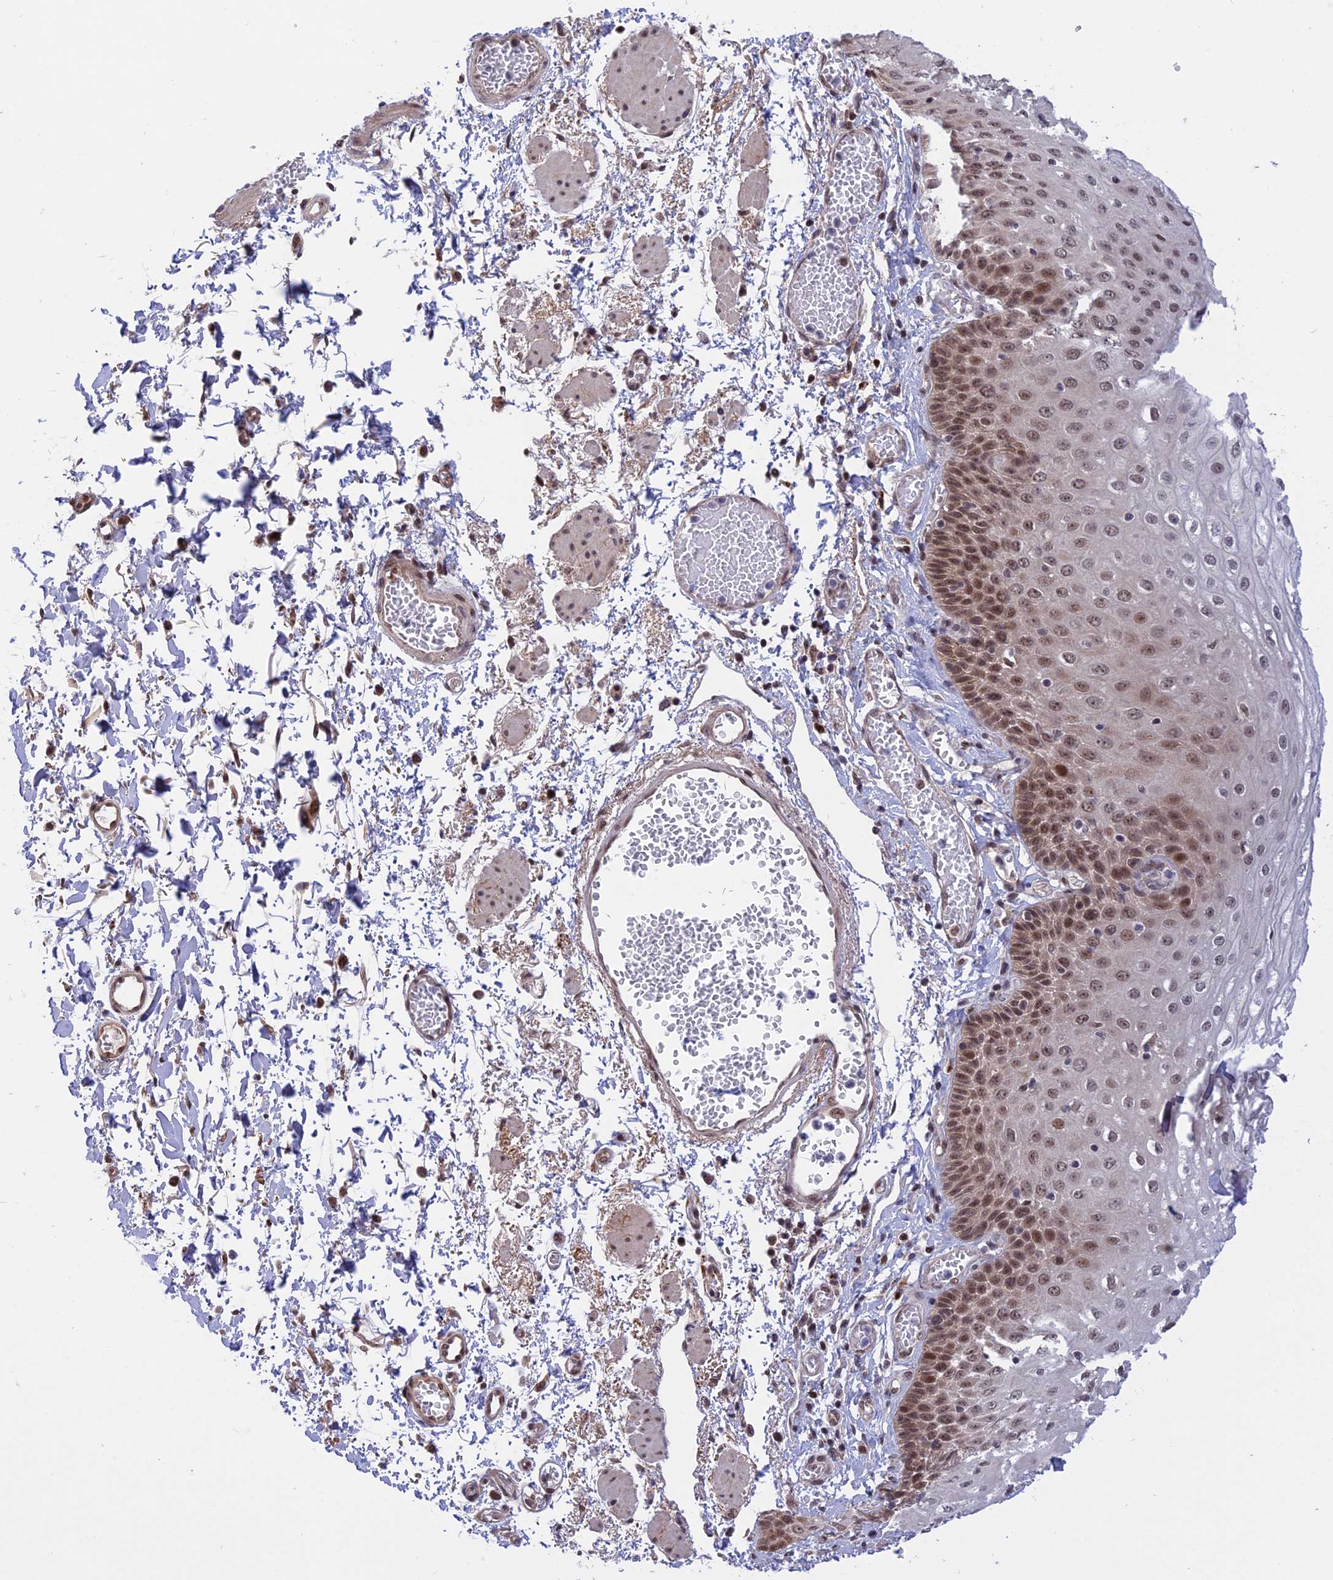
{"staining": {"intensity": "strong", "quantity": "25%-75%", "location": "nuclear"}, "tissue": "esophagus", "cell_type": "Squamous epithelial cells", "image_type": "normal", "snomed": [{"axis": "morphology", "description": "Normal tissue, NOS"}, {"axis": "topography", "description": "Esophagus"}], "caption": "Immunohistochemical staining of unremarkable esophagus shows high levels of strong nuclear positivity in about 25%-75% of squamous epithelial cells. The protein of interest is stained brown, and the nuclei are stained in blue (DAB IHC with brightfield microscopy, high magnification).", "gene": "POLR2C", "patient": {"sex": "male", "age": 81}}